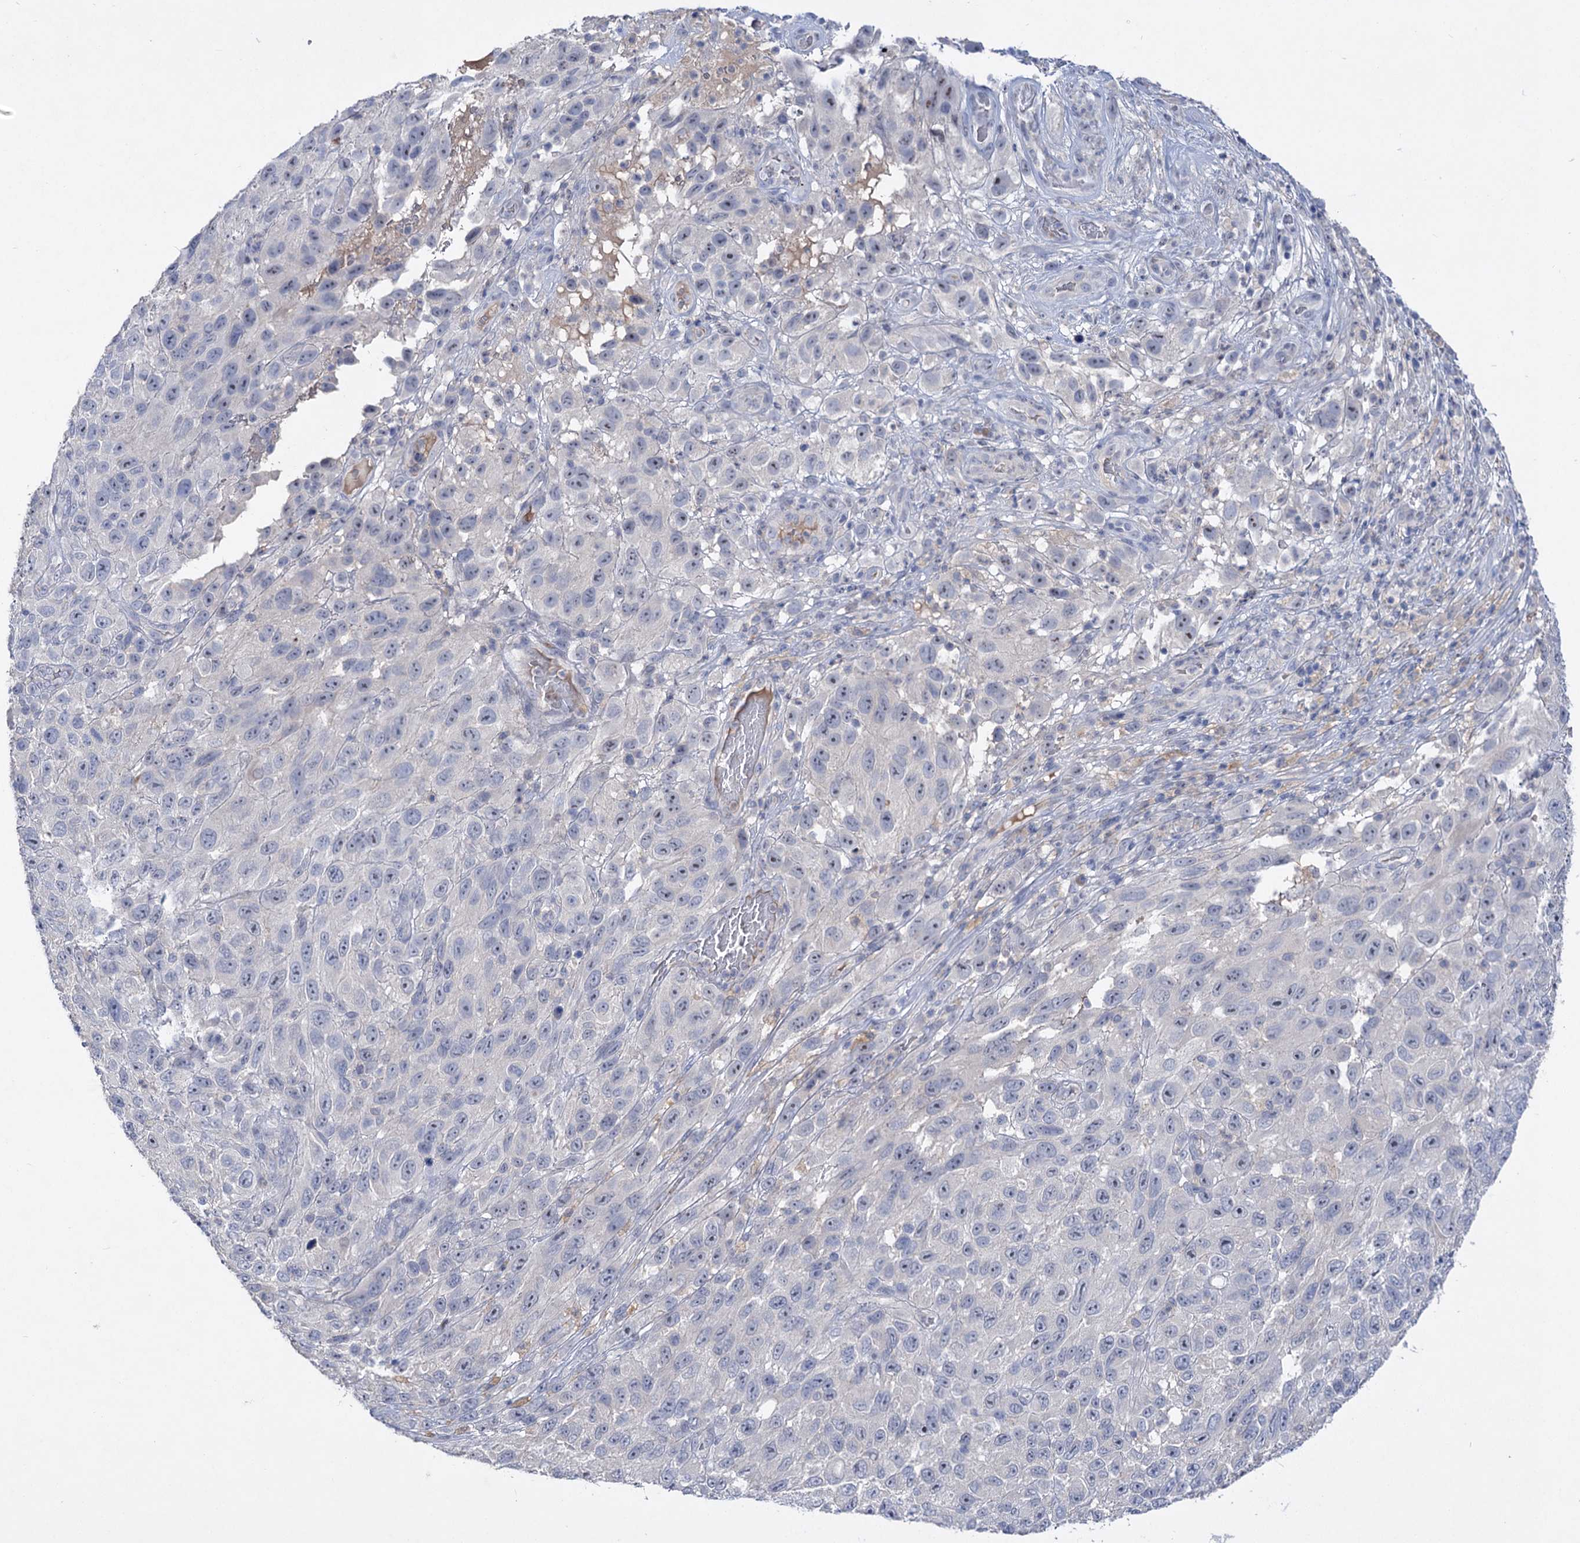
{"staining": {"intensity": "negative", "quantity": "none", "location": "none"}, "tissue": "melanoma", "cell_type": "Tumor cells", "image_type": "cancer", "snomed": [{"axis": "morphology", "description": "Malignant melanoma, NOS"}, {"axis": "topography", "description": "Skin"}], "caption": "IHC of malignant melanoma shows no positivity in tumor cells. The staining is performed using DAB brown chromogen with nuclei counter-stained in using hematoxylin.", "gene": "ATP4A", "patient": {"sex": "female", "age": 96}}